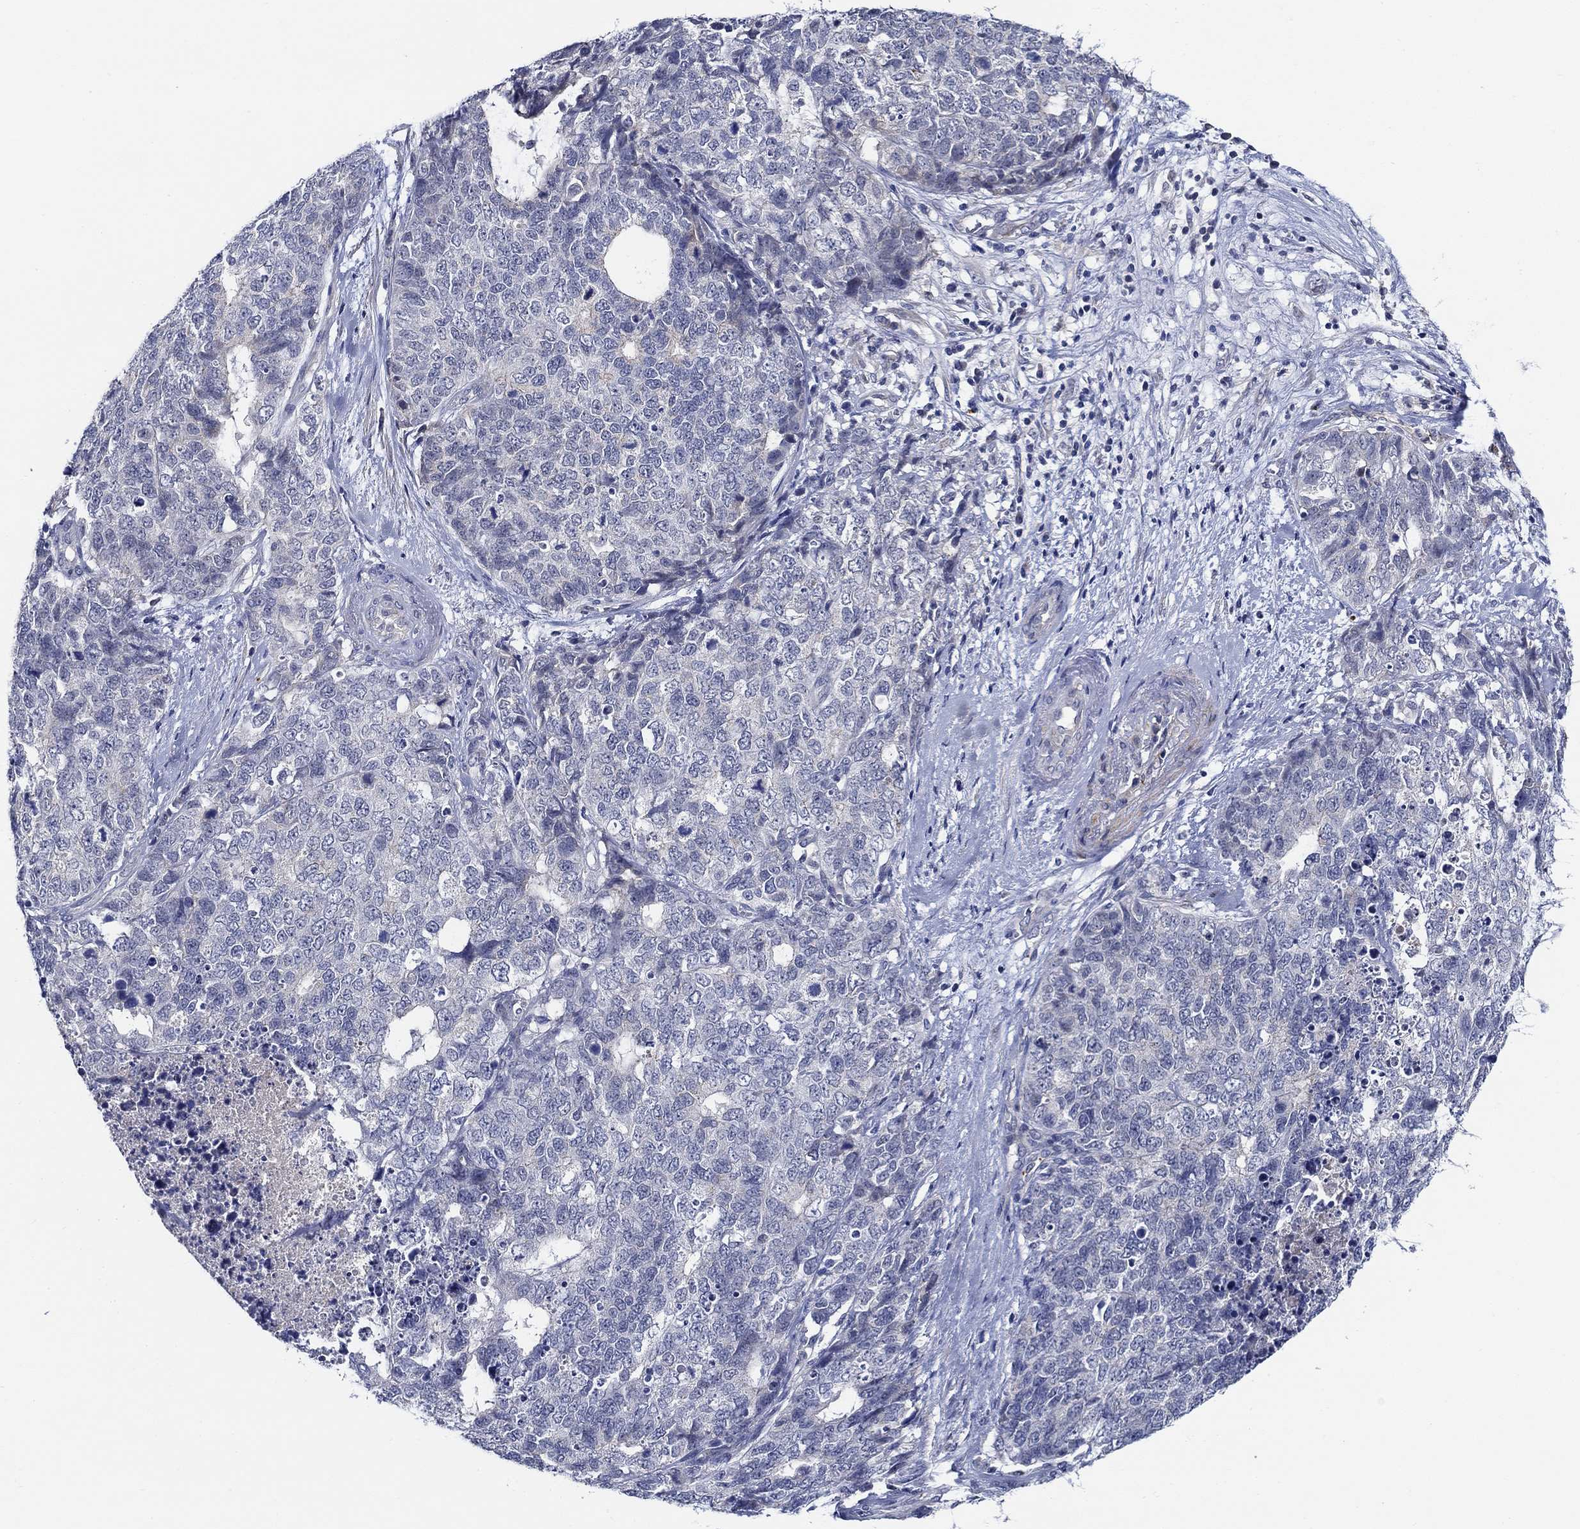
{"staining": {"intensity": "negative", "quantity": "none", "location": "none"}, "tissue": "cervical cancer", "cell_type": "Tumor cells", "image_type": "cancer", "snomed": [{"axis": "morphology", "description": "Squamous cell carcinoma, NOS"}, {"axis": "topography", "description": "Cervix"}], "caption": "DAB (3,3'-diaminobenzidine) immunohistochemical staining of cervical cancer demonstrates no significant expression in tumor cells.", "gene": "ALOX12", "patient": {"sex": "female", "age": 63}}